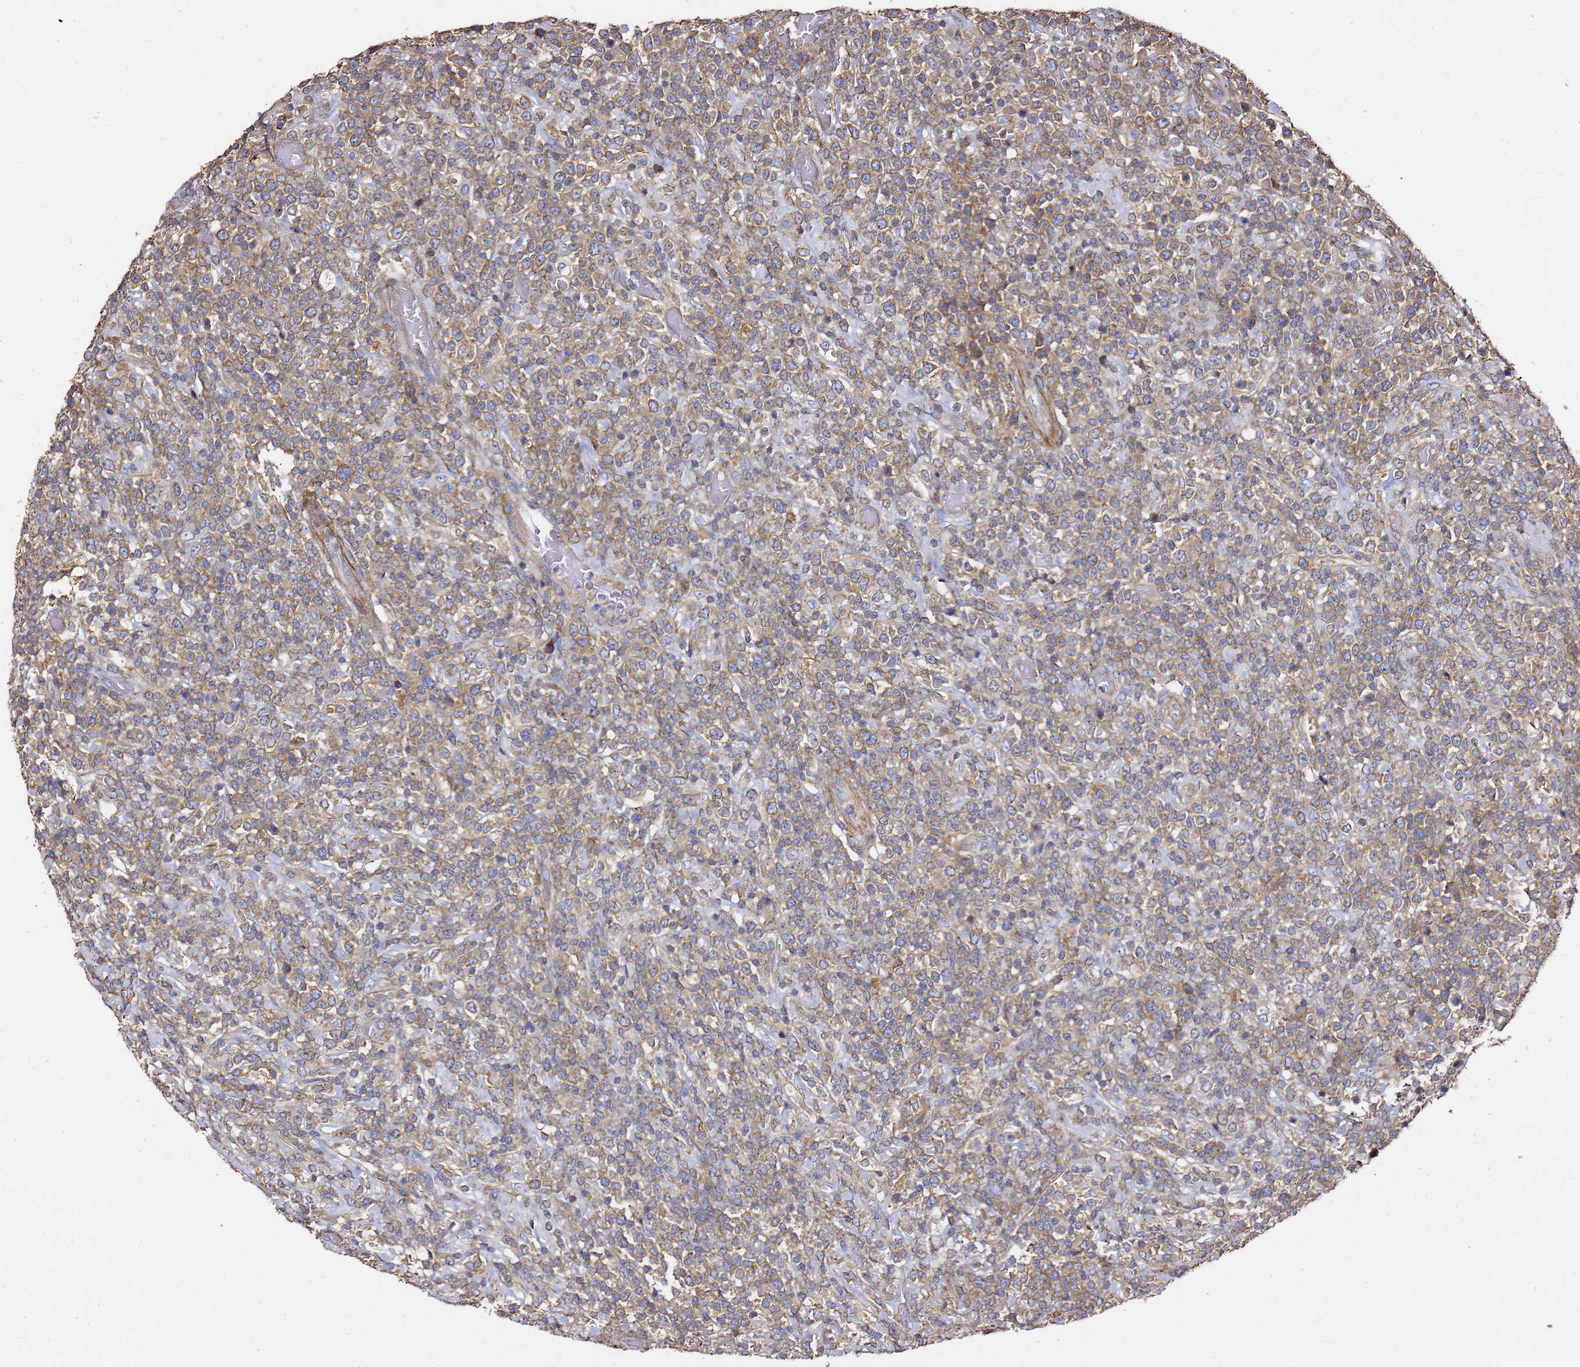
{"staining": {"intensity": "moderate", "quantity": ">75%", "location": "cytoplasmic/membranous"}, "tissue": "lymphoma", "cell_type": "Tumor cells", "image_type": "cancer", "snomed": [{"axis": "morphology", "description": "Malignant lymphoma, non-Hodgkin's type, High grade"}, {"axis": "topography", "description": "Colon"}], "caption": "Immunohistochemistry (IHC) (DAB) staining of lymphoma shows moderate cytoplasmic/membranous protein expression in approximately >75% of tumor cells.", "gene": "ZFP36L2", "patient": {"sex": "female", "age": 53}}